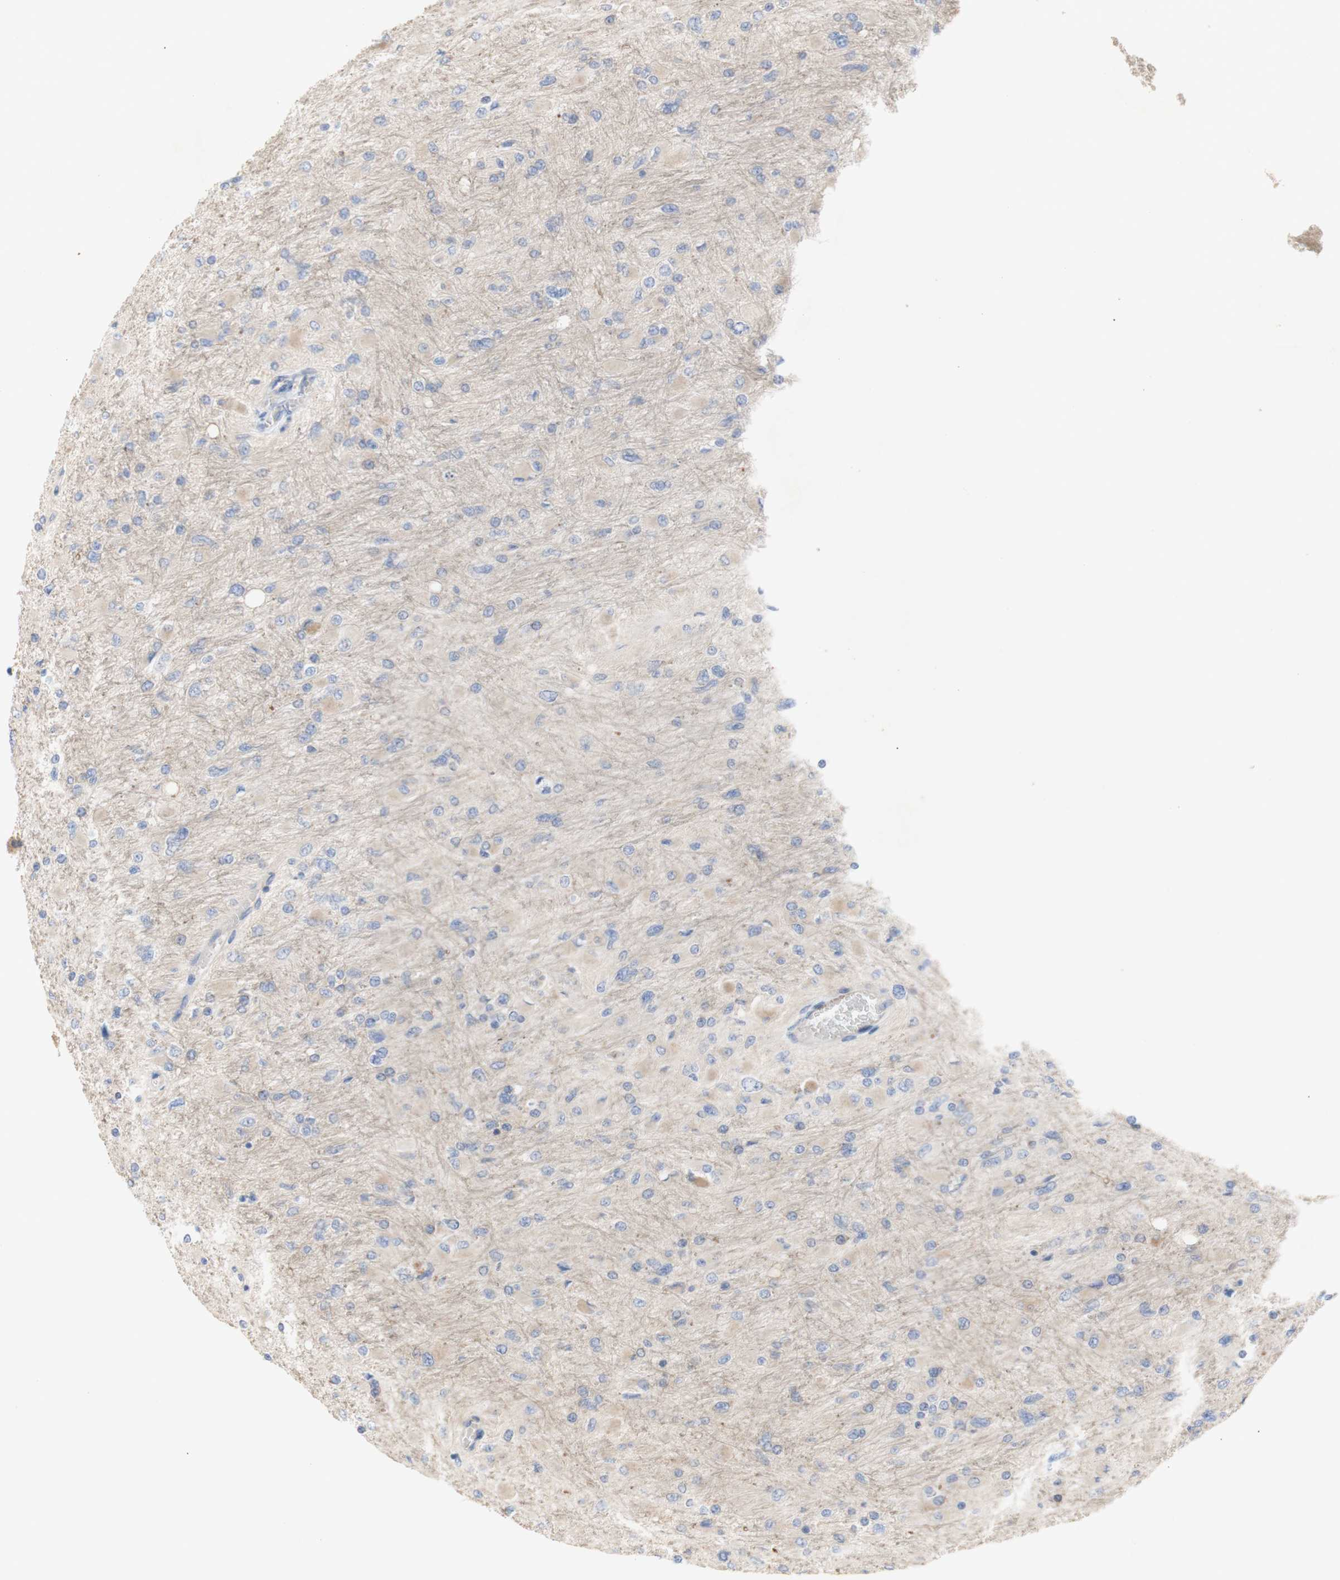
{"staining": {"intensity": "negative", "quantity": "none", "location": "none"}, "tissue": "glioma", "cell_type": "Tumor cells", "image_type": "cancer", "snomed": [{"axis": "morphology", "description": "Glioma, malignant, High grade"}, {"axis": "topography", "description": "Cerebral cortex"}], "caption": "High magnification brightfield microscopy of glioma stained with DAB (brown) and counterstained with hematoxylin (blue): tumor cells show no significant expression.", "gene": "IKBKG", "patient": {"sex": "female", "age": 36}}